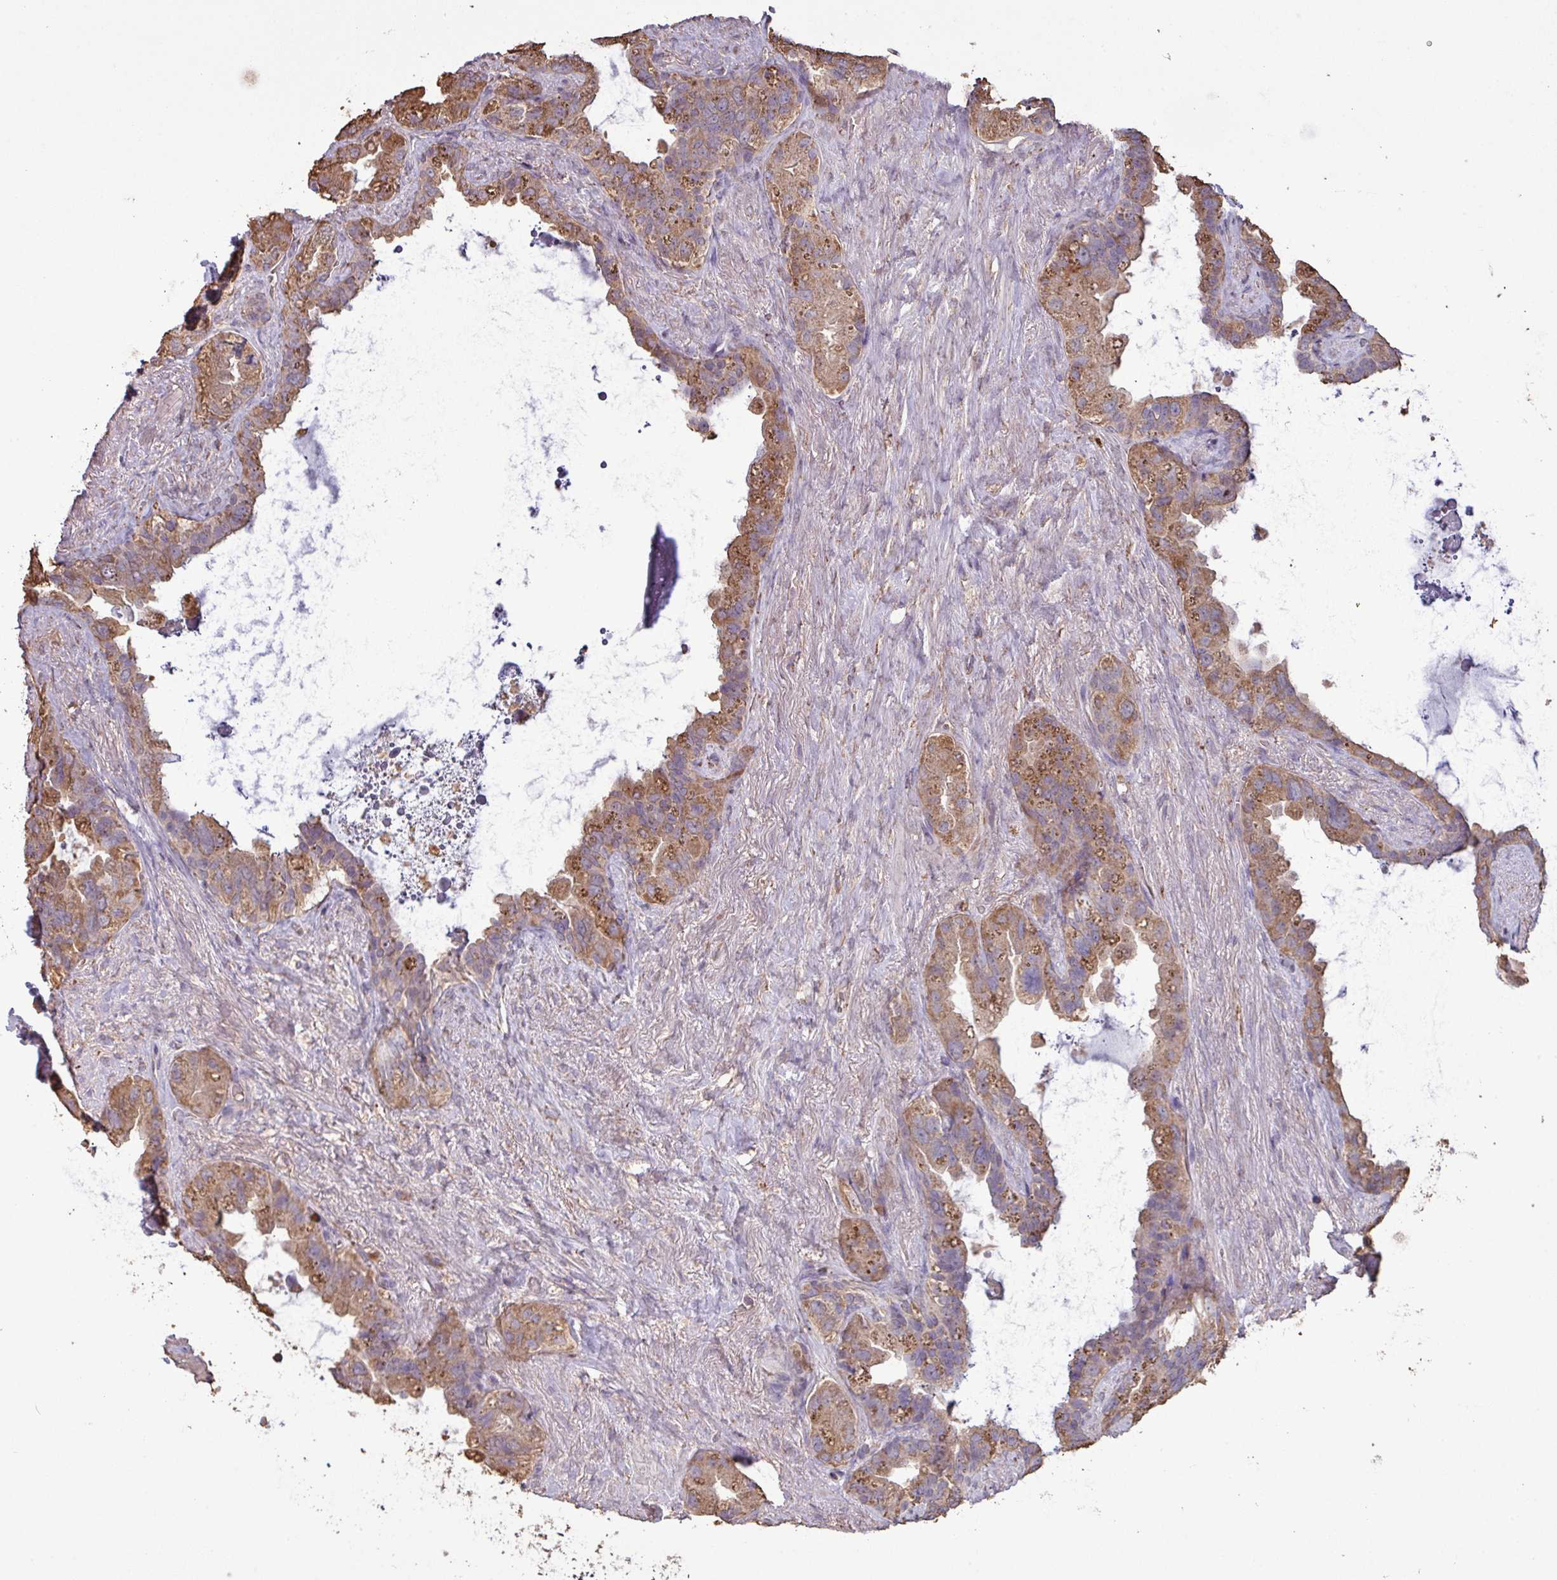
{"staining": {"intensity": "moderate", "quantity": "25%-75%", "location": "cytoplasmic/membranous"}, "tissue": "seminal vesicle", "cell_type": "Glandular cells", "image_type": "normal", "snomed": [{"axis": "morphology", "description": "Normal tissue, NOS"}, {"axis": "topography", "description": "Seminal veicle"}, {"axis": "topography", "description": "Peripheral nerve tissue"}], "caption": "About 25%-75% of glandular cells in normal human seminal vesicle show moderate cytoplasmic/membranous protein expression as visualized by brown immunohistochemical staining.", "gene": "CAMK2A", "patient": {"sex": "male", "age": 76}}